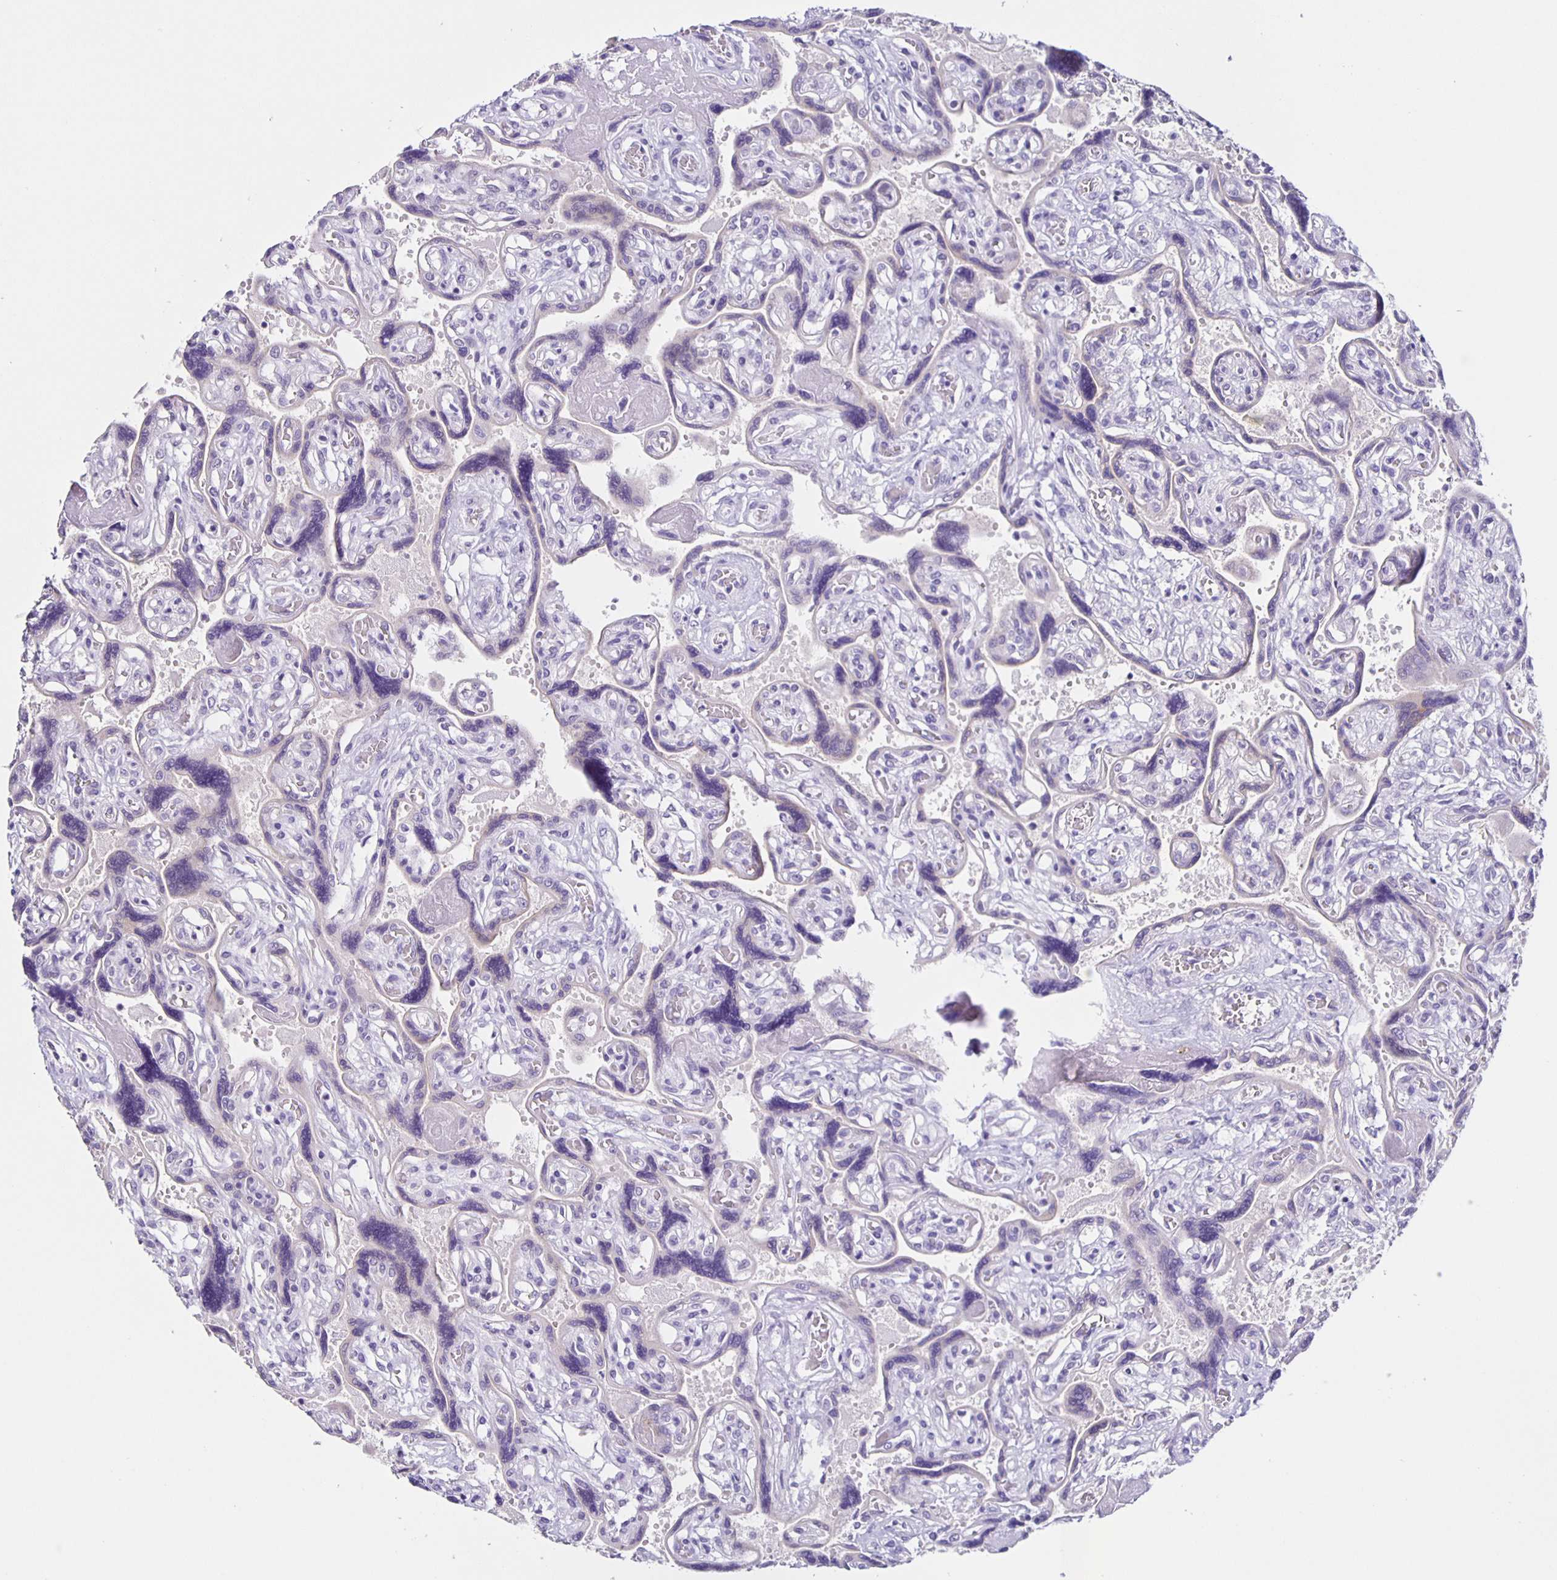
{"staining": {"intensity": "negative", "quantity": "none", "location": "none"}, "tissue": "placenta", "cell_type": "Decidual cells", "image_type": "normal", "snomed": [{"axis": "morphology", "description": "Normal tissue, NOS"}, {"axis": "topography", "description": "Placenta"}], "caption": "This is an immunohistochemistry photomicrograph of benign human placenta. There is no positivity in decidual cells.", "gene": "SLC12A3", "patient": {"sex": "female", "age": 32}}